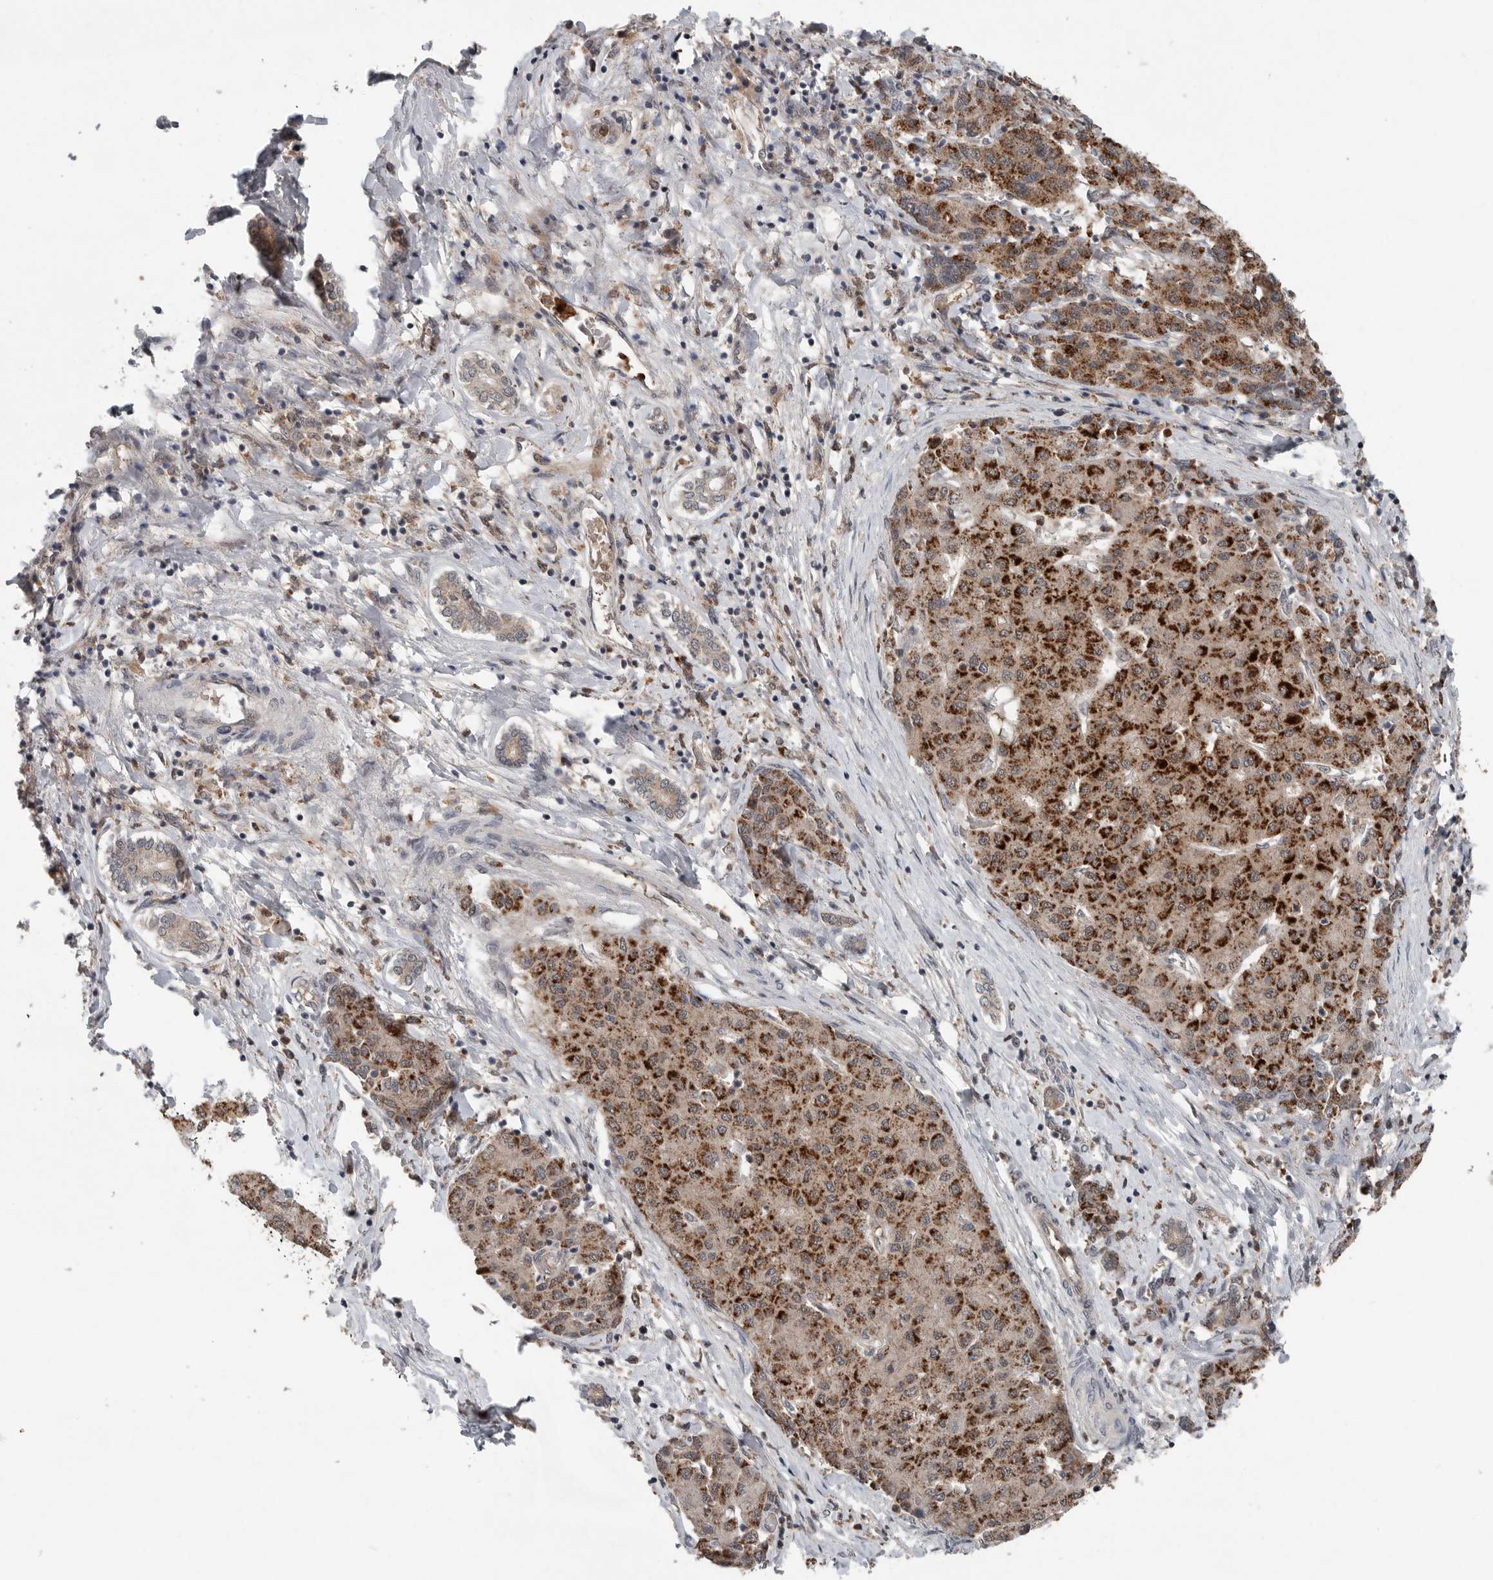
{"staining": {"intensity": "strong", "quantity": ">75%", "location": "cytoplasmic/membranous"}, "tissue": "liver cancer", "cell_type": "Tumor cells", "image_type": "cancer", "snomed": [{"axis": "morphology", "description": "Carcinoma, Hepatocellular, NOS"}, {"axis": "topography", "description": "Liver"}], "caption": "Protein expression analysis of human liver hepatocellular carcinoma reveals strong cytoplasmic/membranous staining in approximately >75% of tumor cells.", "gene": "SCP2", "patient": {"sex": "male", "age": 65}}